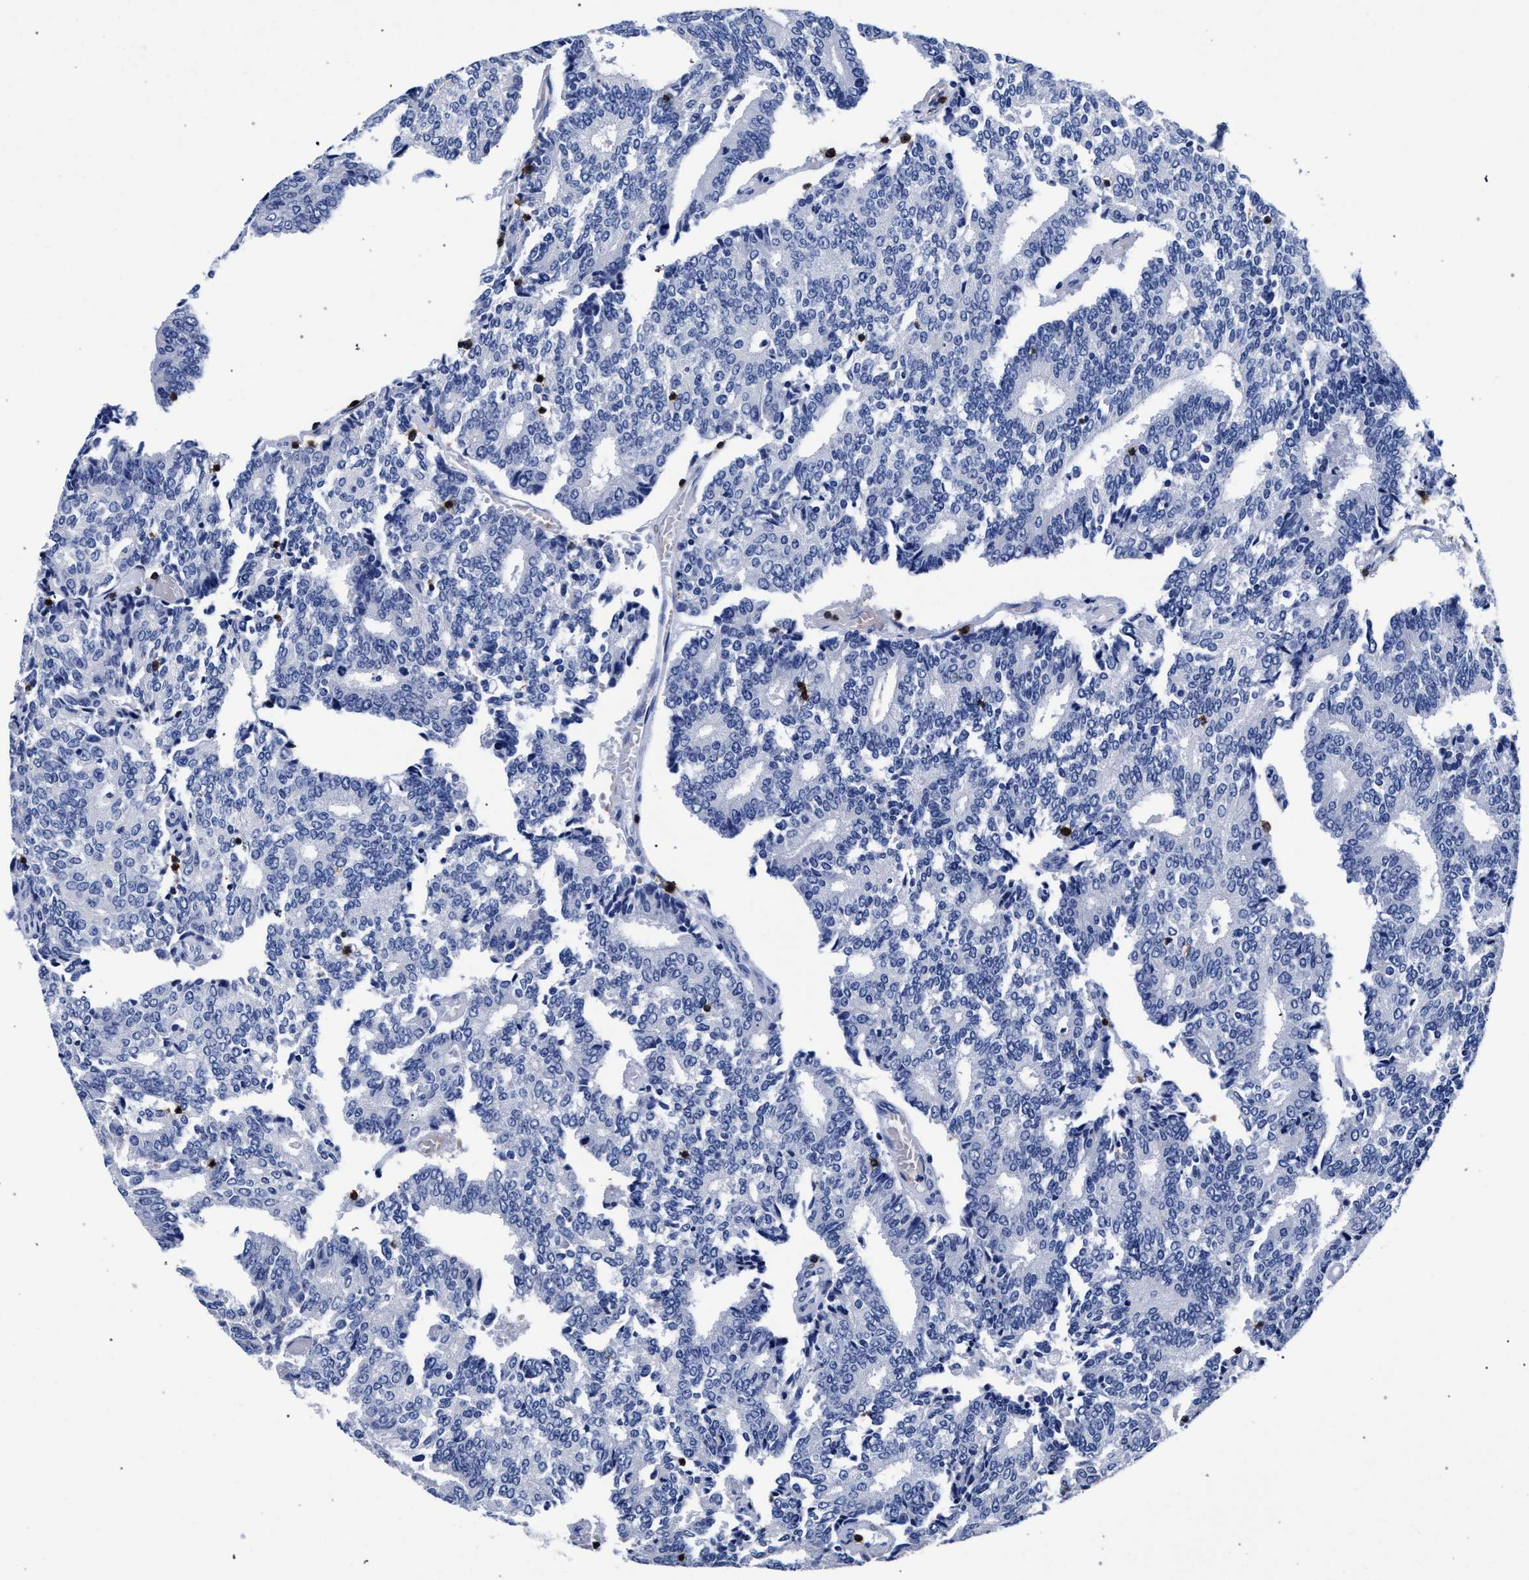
{"staining": {"intensity": "negative", "quantity": "none", "location": "none"}, "tissue": "prostate cancer", "cell_type": "Tumor cells", "image_type": "cancer", "snomed": [{"axis": "morphology", "description": "Adenocarcinoma, High grade"}, {"axis": "topography", "description": "Prostate"}], "caption": "Tumor cells show no significant expression in prostate cancer (adenocarcinoma (high-grade)).", "gene": "KLRK1", "patient": {"sex": "male", "age": 55}}